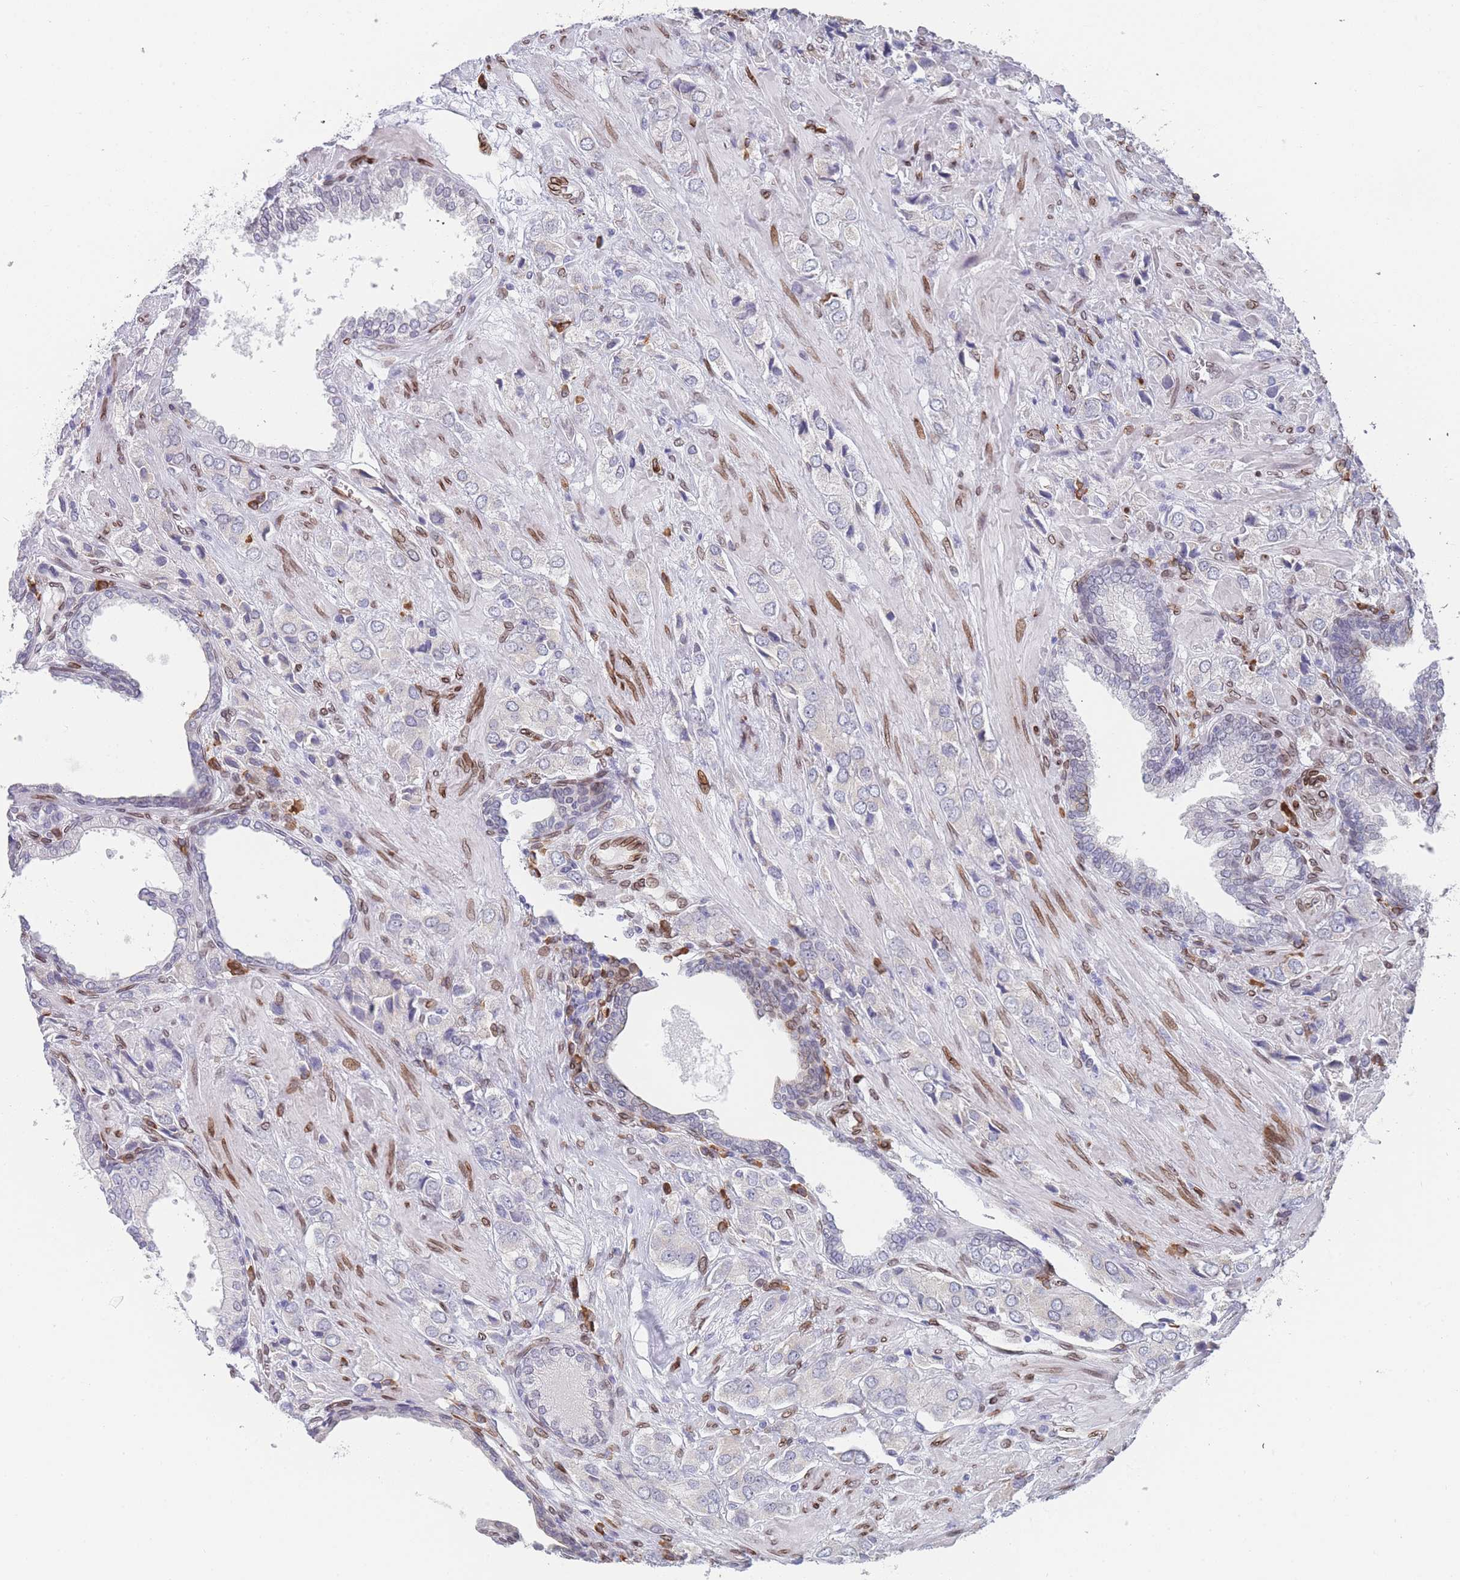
{"staining": {"intensity": "negative", "quantity": "none", "location": "none"}, "tissue": "prostate cancer", "cell_type": "Tumor cells", "image_type": "cancer", "snomed": [{"axis": "morphology", "description": "Adenocarcinoma, High grade"}, {"axis": "topography", "description": "Prostate and seminal vesicle, NOS"}], "caption": "IHC photomicrograph of neoplastic tissue: human high-grade adenocarcinoma (prostate) stained with DAB (3,3'-diaminobenzidine) exhibits no significant protein staining in tumor cells.", "gene": "ZBTB1", "patient": {"sex": "male", "age": 64}}